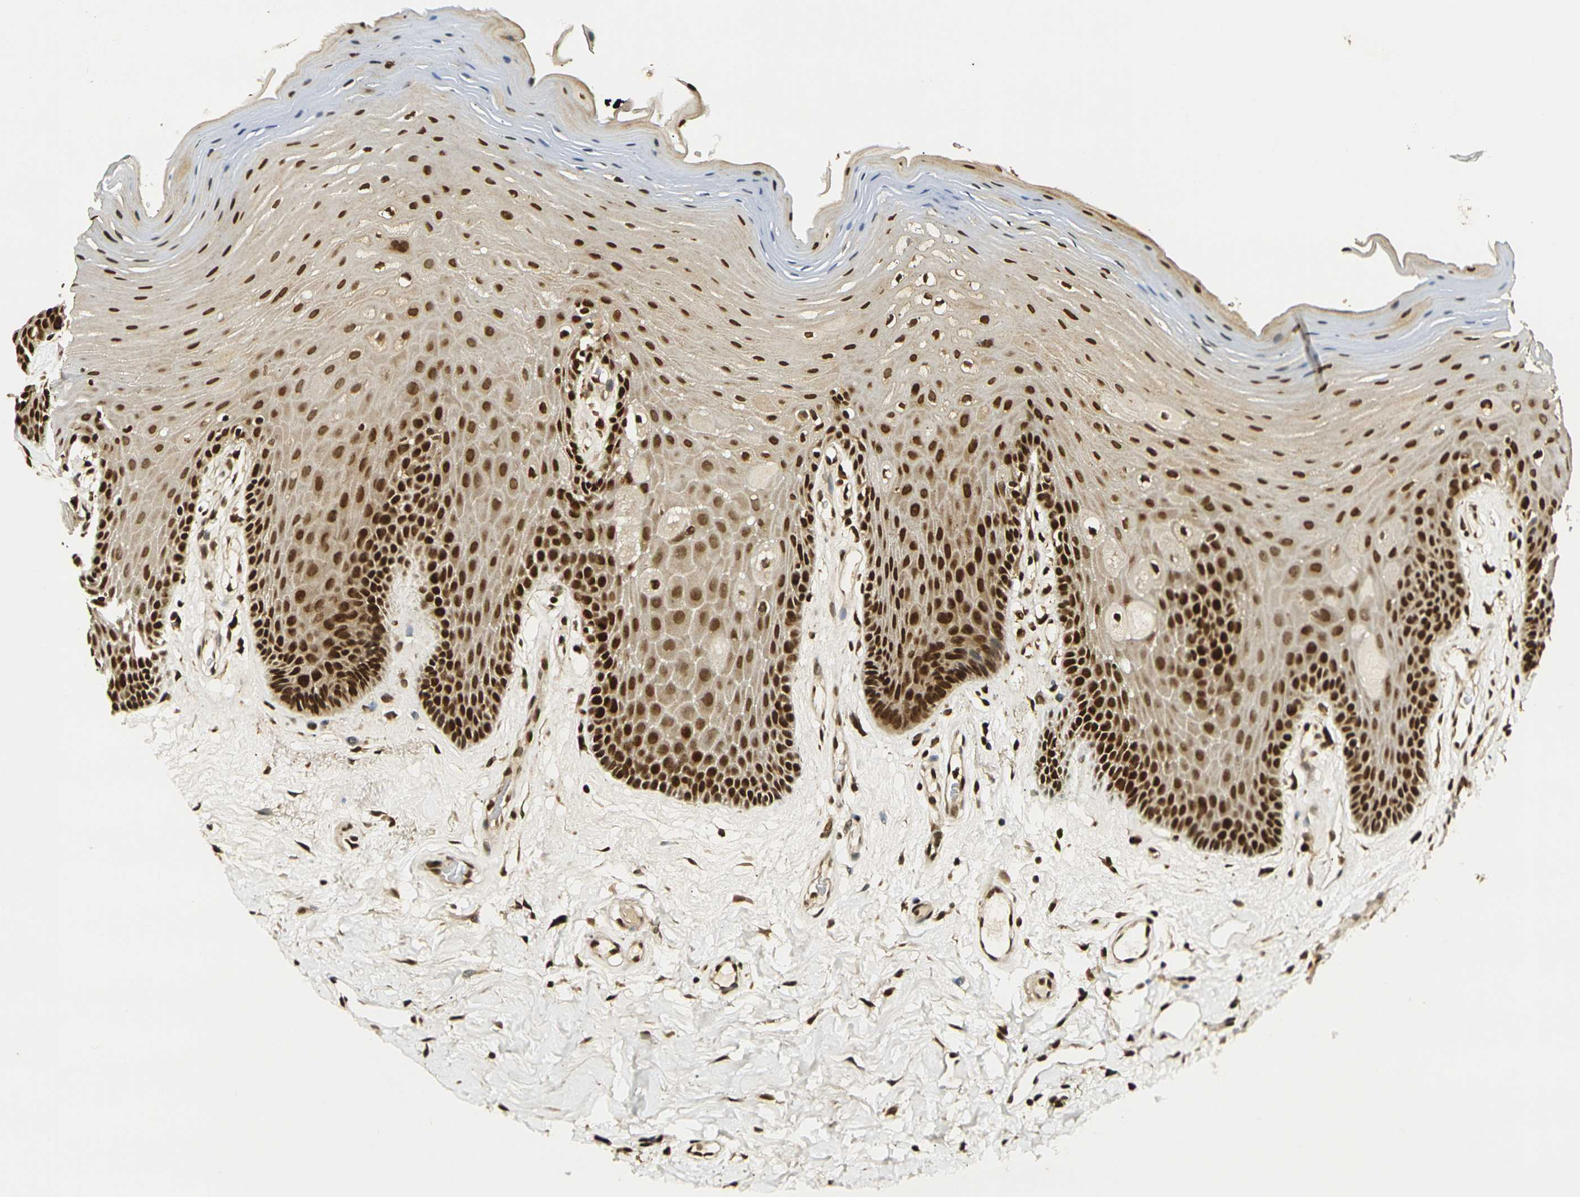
{"staining": {"intensity": "strong", "quantity": ">75%", "location": "cytoplasmic/membranous,nuclear"}, "tissue": "oral mucosa", "cell_type": "Squamous epithelial cells", "image_type": "normal", "snomed": [{"axis": "morphology", "description": "Normal tissue, NOS"}, {"axis": "morphology", "description": "Squamous cell carcinoma, NOS"}, {"axis": "topography", "description": "Skeletal muscle"}, {"axis": "topography", "description": "Adipose tissue"}, {"axis": "topography", "description": "Vascular tissue"}, {"axis": "topography", "description": "Oral tissue"}, {"axis": "topography", "description": "Peripheral nerve tissue"}, {"axis": "topography", "description": "Head-Neck"}], "caption": "Protein staining of unremarkable oral mucosa reveals strong cytoplasmic/membranous,nuclear staining in about >75% of squamous epithelial cells. Immunohistochemistry (ihc) stains the protein of interest in brown and the nuclei are stained blue.", "gene": "ACTL6A", "patient": {"sex": "male", "age": 71}}